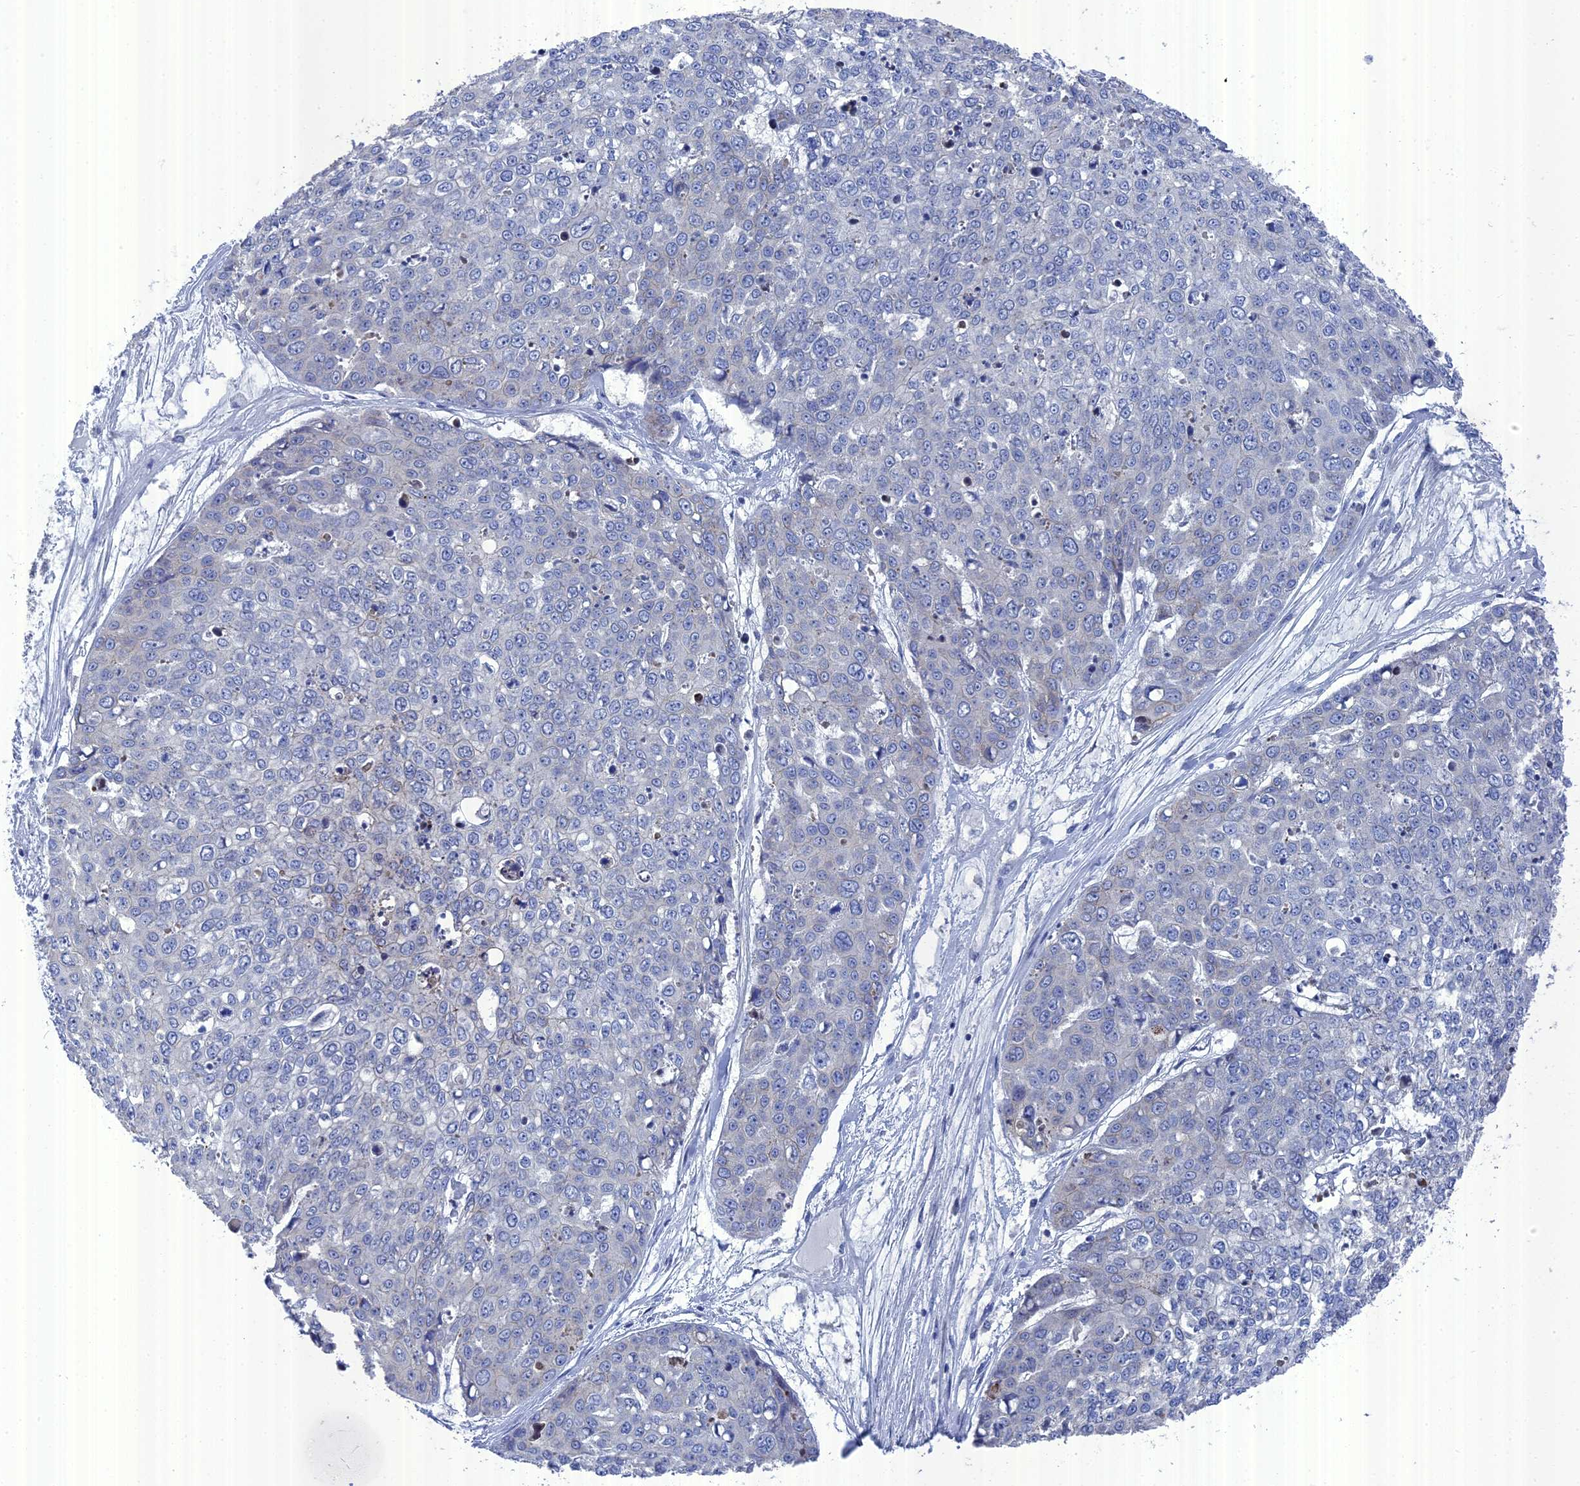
{"staining": {"intensity": "negative", "quantity": "none", "location": "none"}, "tissue": "skin cancer", "cell_type": "Tumor cells", "image_type": "cancer", "snomed": [{"axis": "morphology", "description": "Squamous cell carcinoma, NOS"}, {"axis": "topography", "description": "Skin"}], "caption": "IHC micrograph of neoplastic tissue: skin cancer stained with DAB (3,3'-diaminobenzidine) shows no significant protein positivity in tumor cells.", "gene": "TMEM161A", "patient": {"sex": "female", "age": 44}}